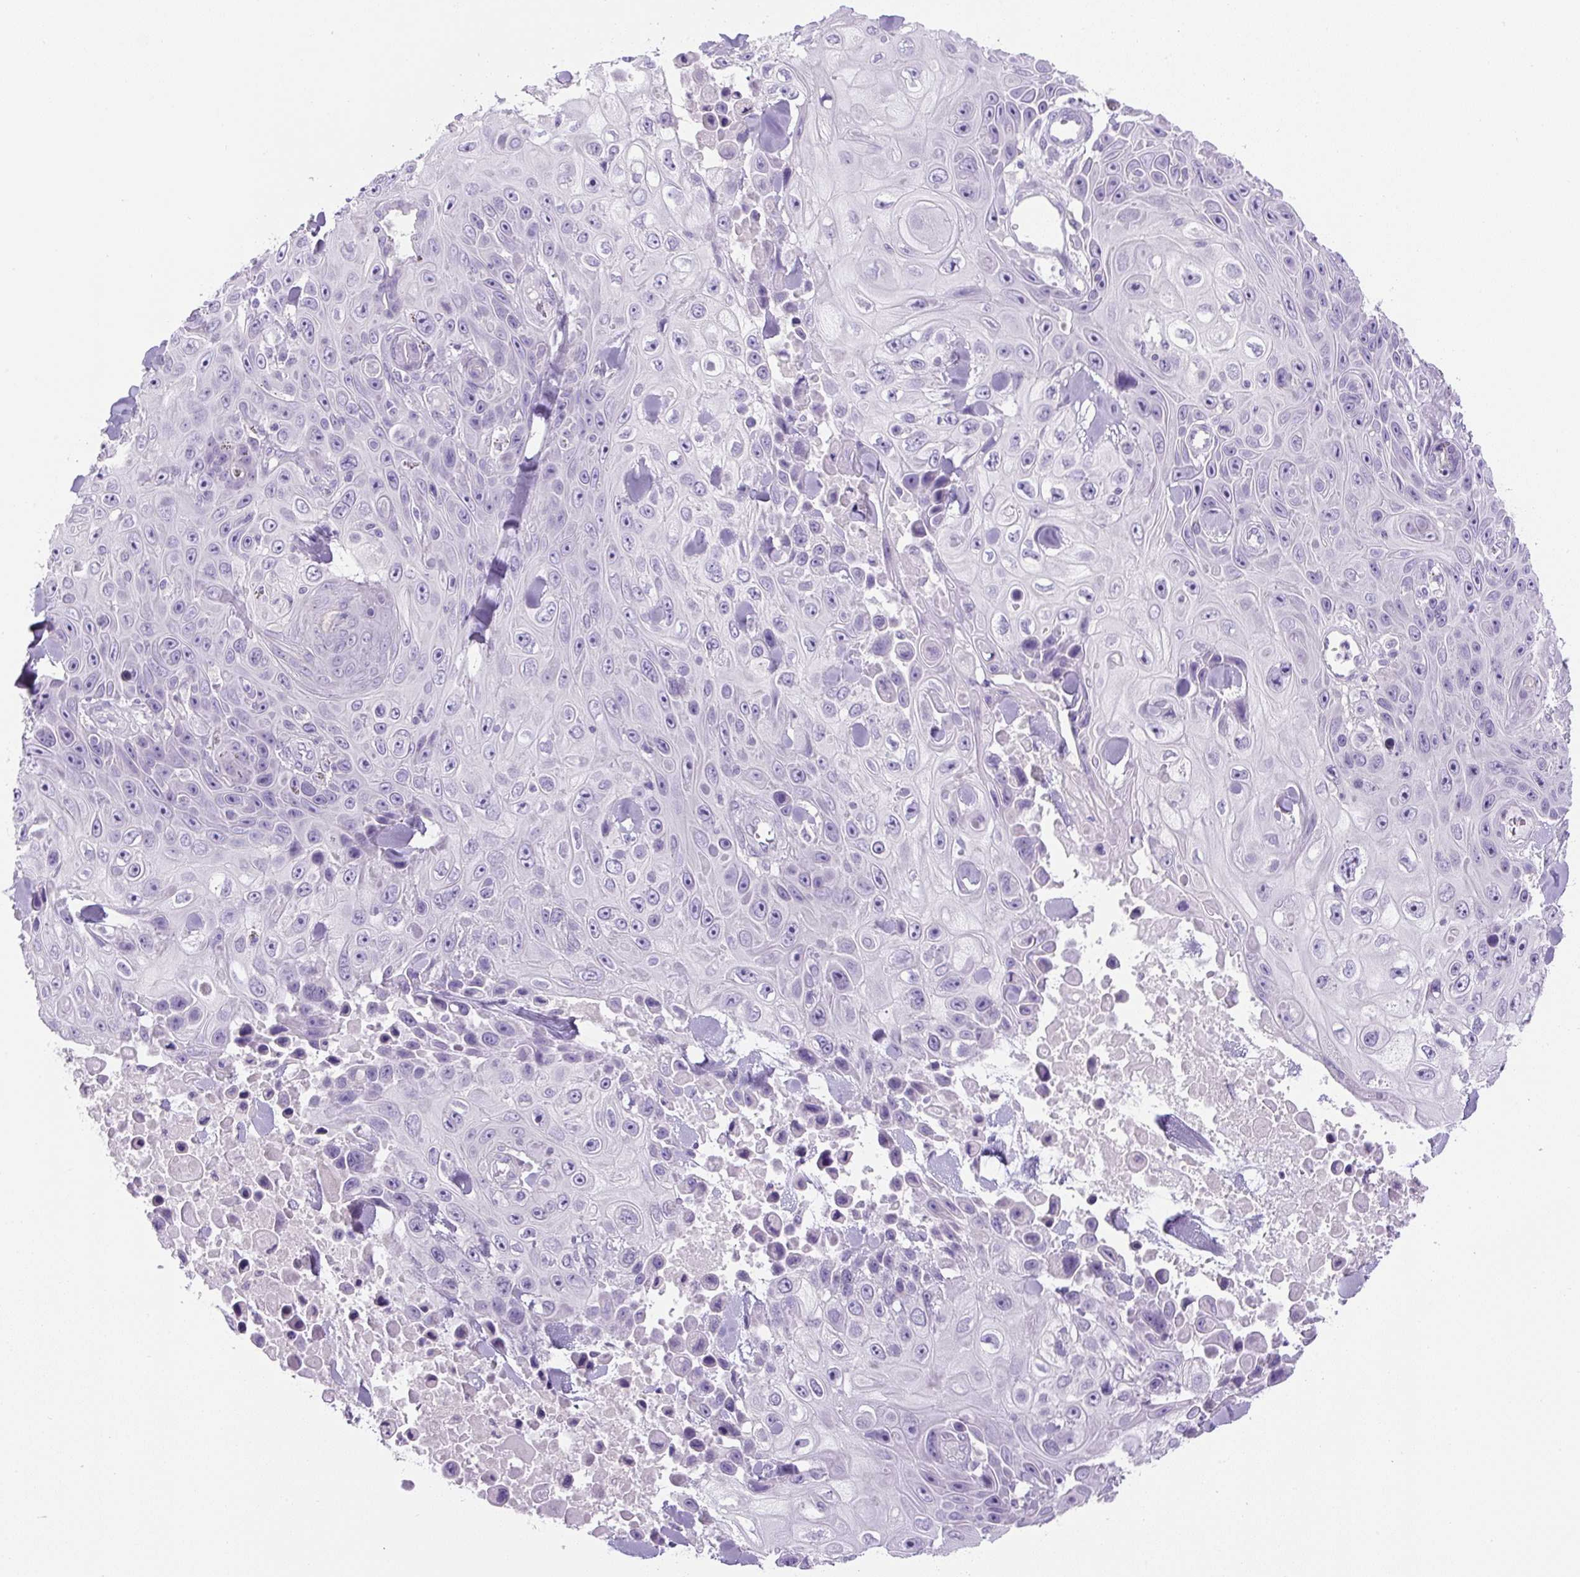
{"staining": {"intensity": "negative", "quantity": "none", "location": "none"}, "tissue": "skin cancer", "cell_type": "Tumor cells", "image_type": "cancer", "snomed": [{"axis": "morphology", "description": "Squamous cell carcinoma, NOS"}, {"axis": "topography", "description": "Skin"}], "caption": "A high-resolution histopathology image shows immunohistochemistry staining of skin cancer (squamous cell carcinoma), which reveals no significant staining in tumor cells. The staining is performed using DAB brown chromogen with nuclei counter-stained in using hematoxylin.", "gene": "UBL3", "patient": {"sex": "male", "age": 82}}